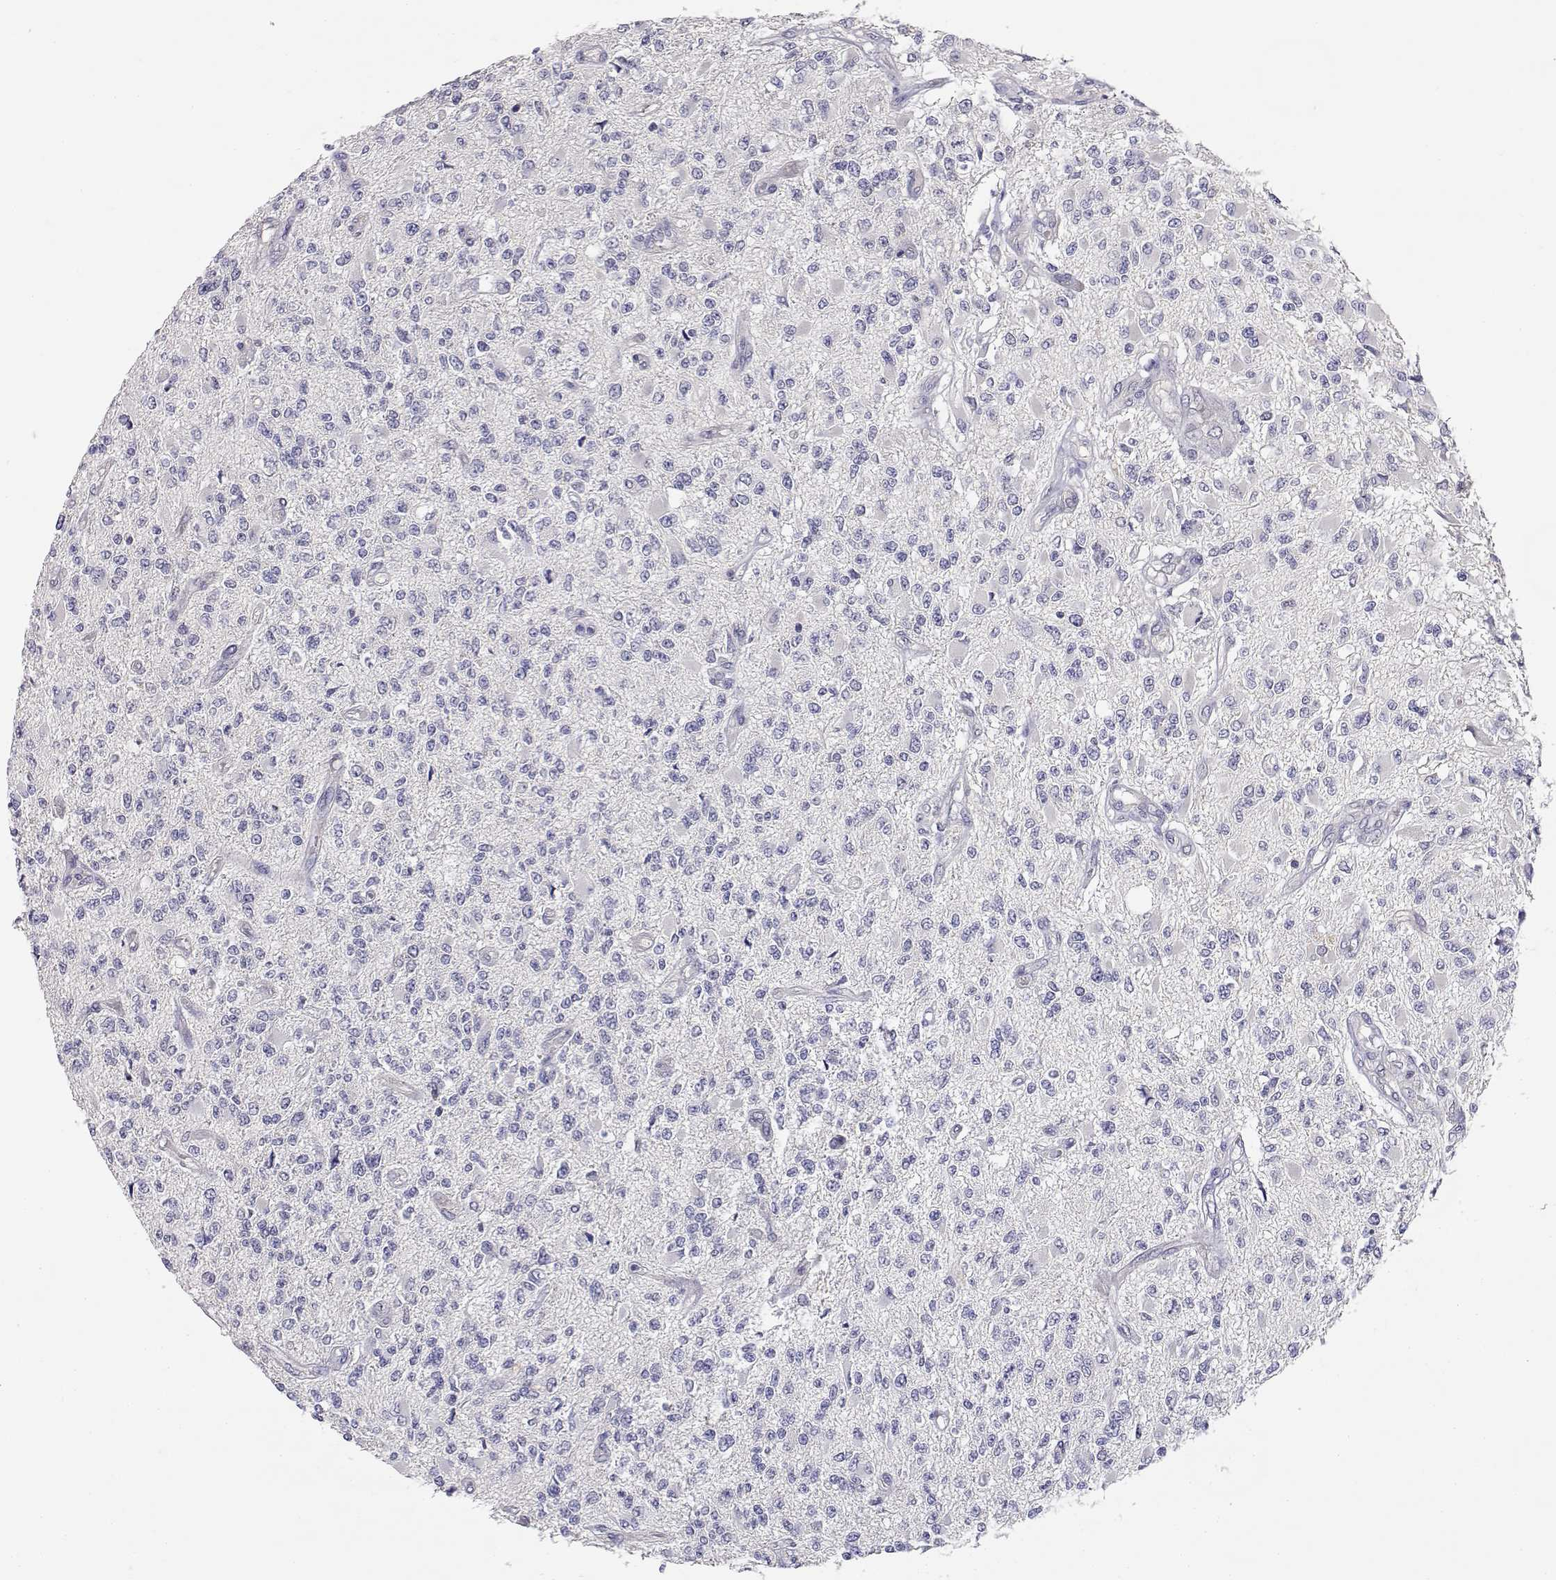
{"staining": {"intensity": "negative", "quantity": "none", "location": "none"}, "tissue": "glioma", "cell_type": "Tumor cells", "image_type": "cancer", "snomed": [{"axis": "morphology", "description": "Glioma, malignant, High grade"}, {"axis": "topography", "description": "Brain"}], "caption": "IHC histopathology image of glioma stained for a protein (brown), which displays no positivity in tumor cells.", "gene": "ADA", "patient": {"sex": "female", "age": 63}}